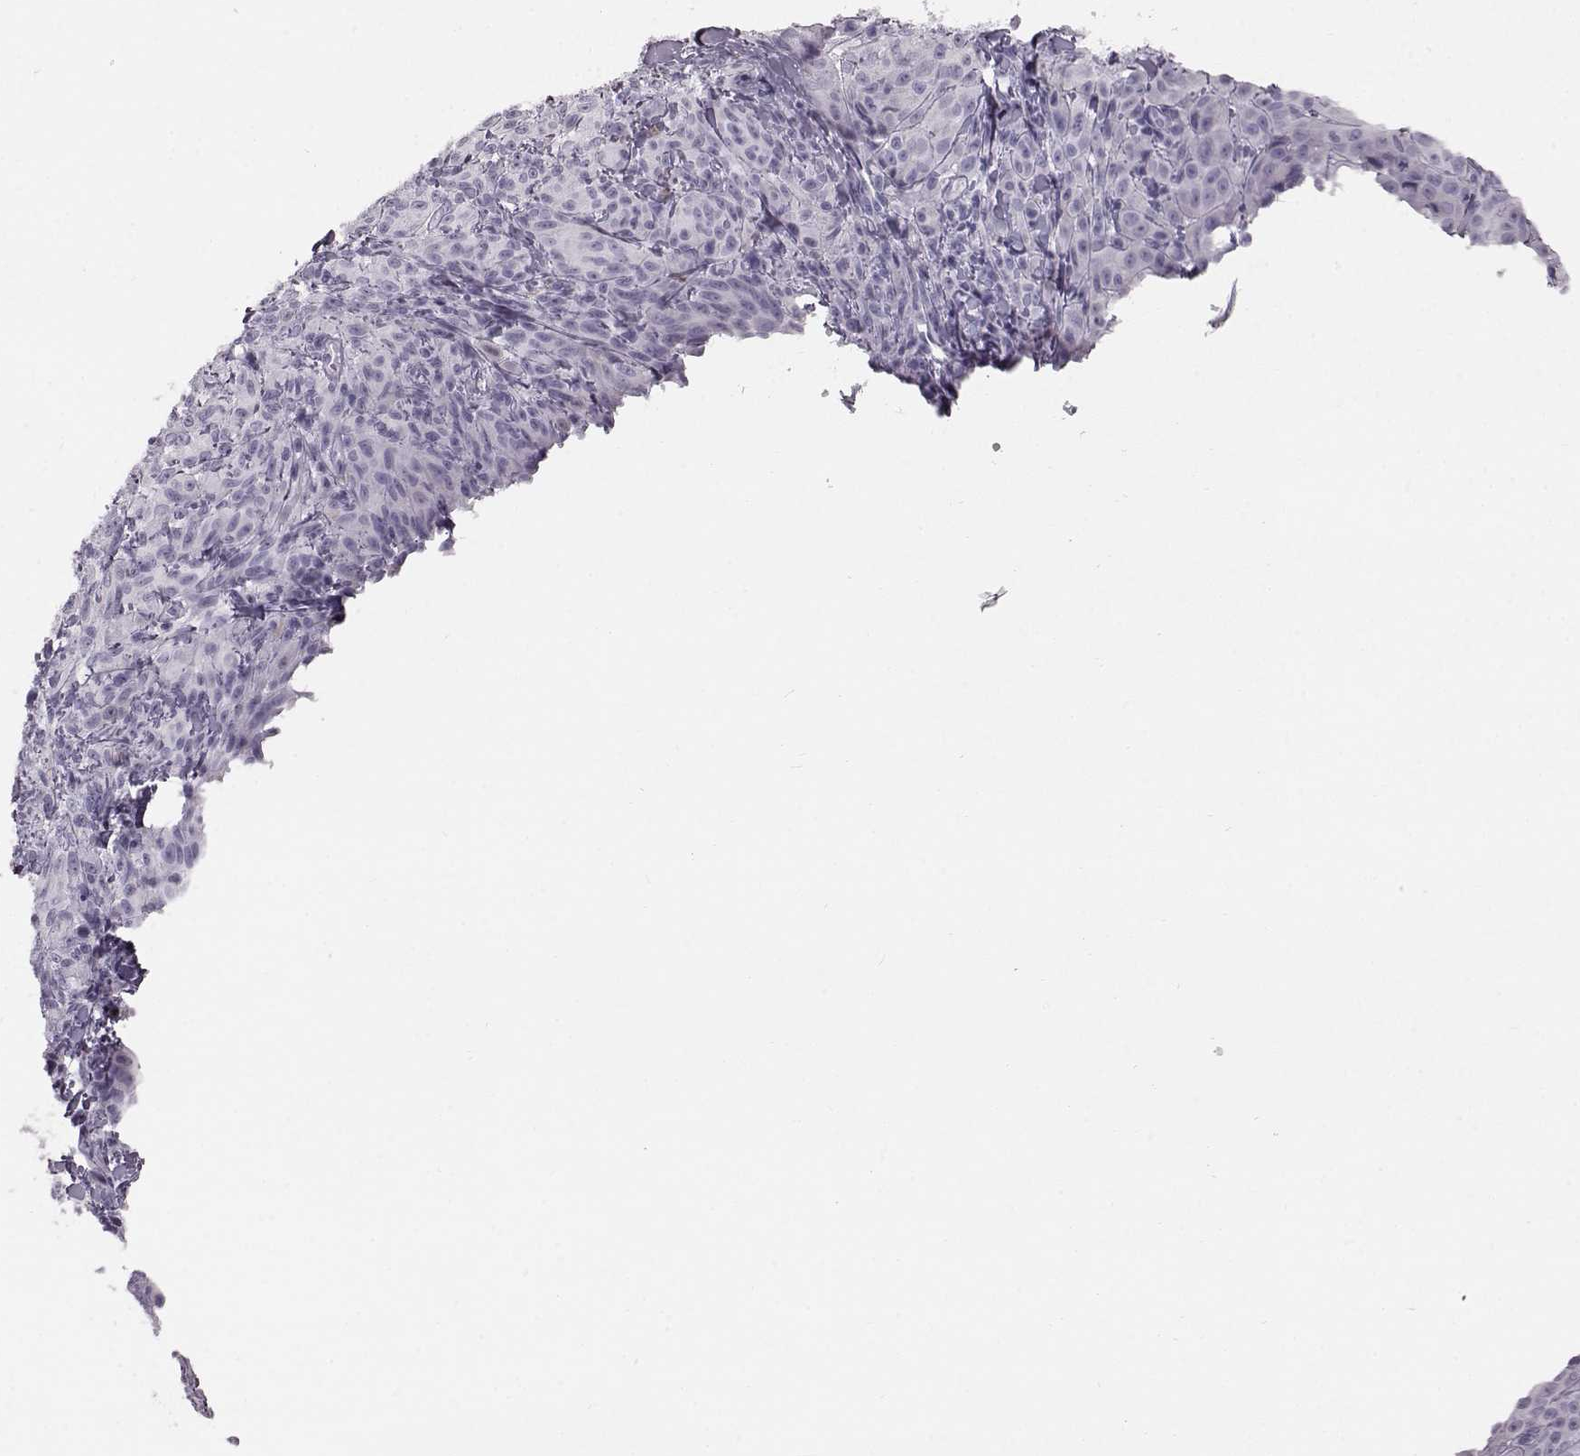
{"staining": {"intensity": "negative", "quantity": "none", "location": "none"}, "tissue": "melanoma", "cell_type": "Tumor cells", "image_type": "cancer", "snomed": [{"axis": "morphology", "description": "Malignant melanoma, NOS"}, {"axis": "topography", "description": "Skin"}], "caption": "A high-resolution micrograph shows immunohistochemistry (IHC) staining of malignant melanoma, which displays no significant positivity in tumor cells.", "gene": "TCHHL1", "patient": {"sex": "male", "age": 89}}